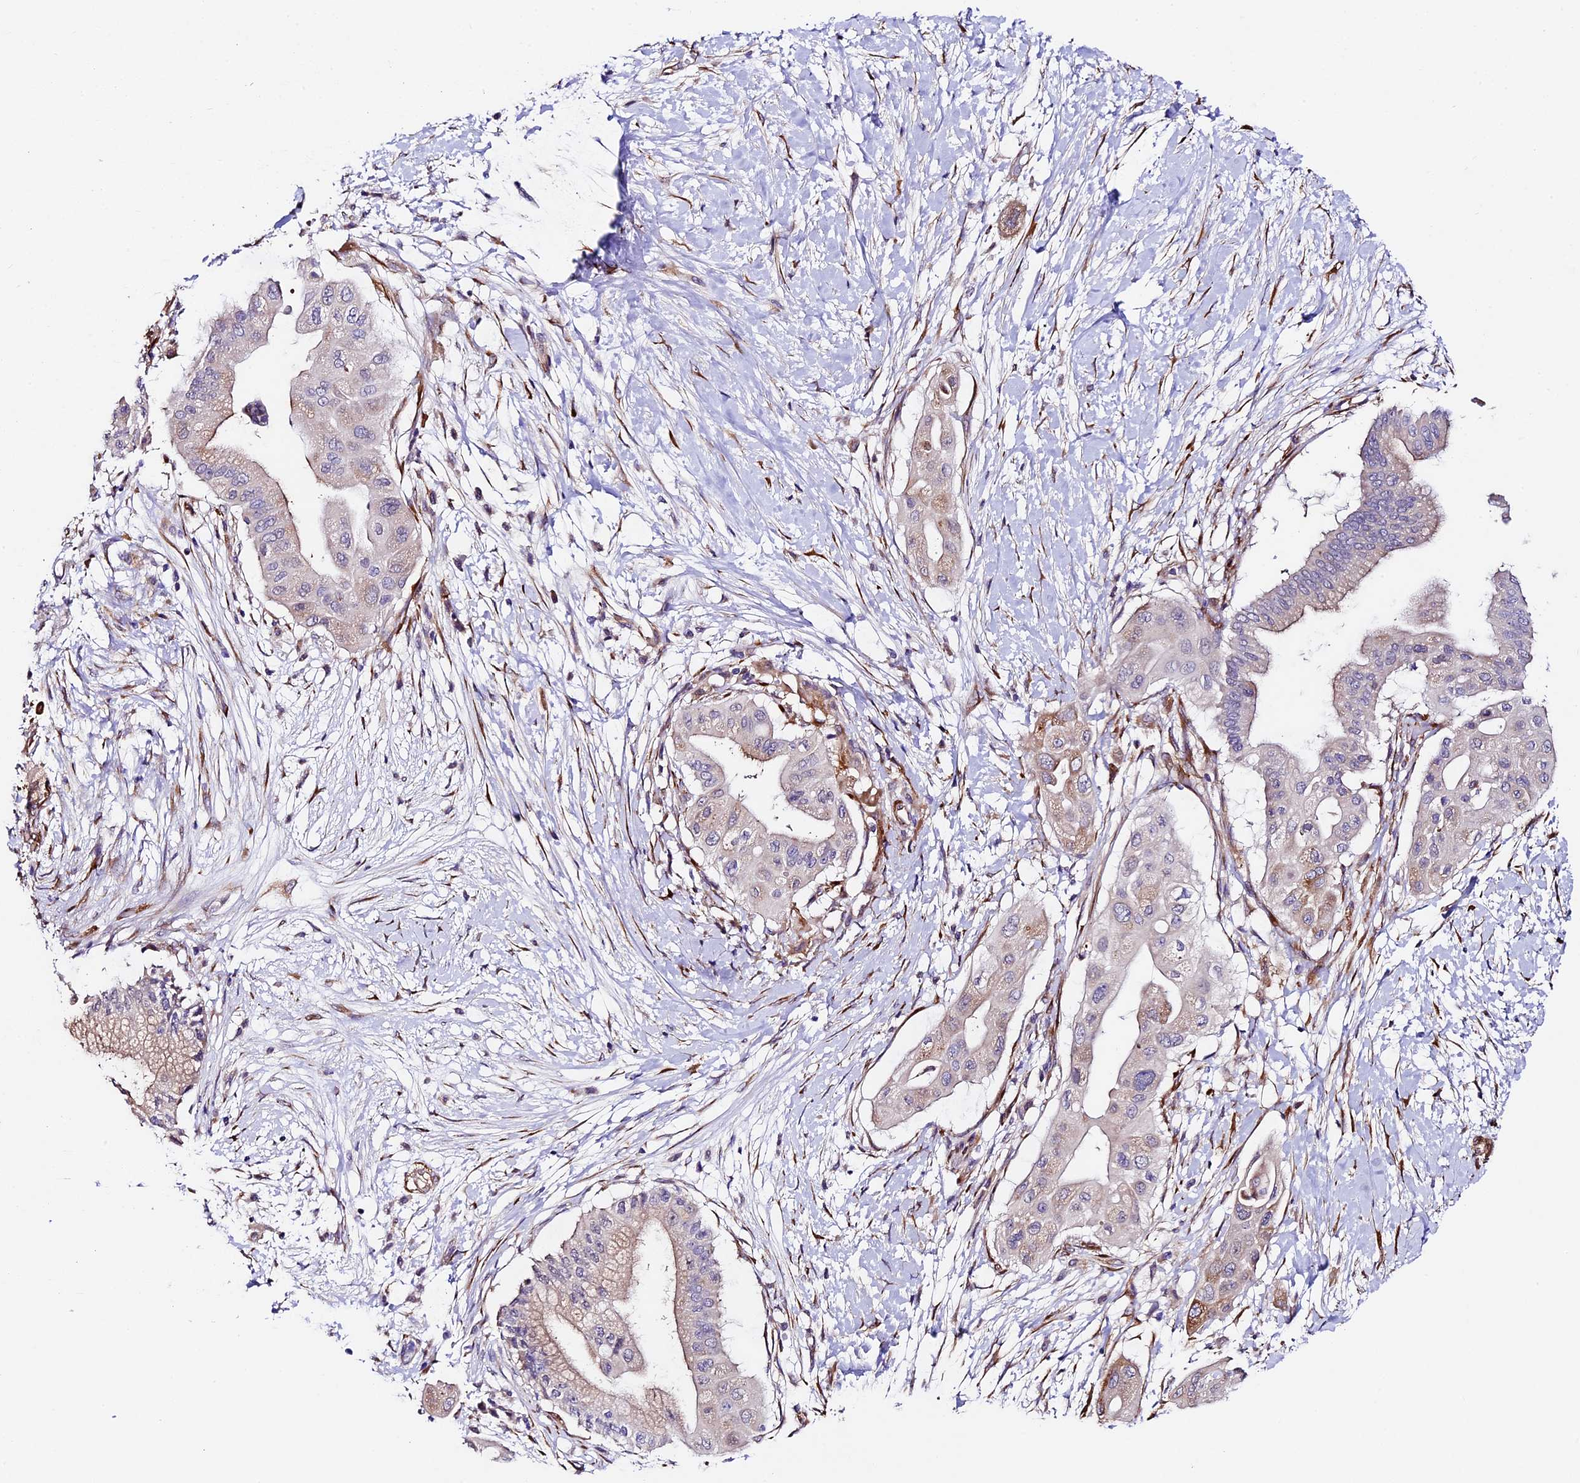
{"staining": {"intensity": "negative", "quantity": "none", "location": "none"}, "tissue": "pancreatic cancer", "cell_type": "Tumor cells", "image_type": "cancer", "snomed": [{"axis": "morphology", "description": "Adenocarcinoma, NOS"}, {"axis": "topography", "description": "Pancreas"}], "caption": "IHC micrograph of neoplastic tissue: human pancreatic cancer stained with DAB (3,3'-diaminobenzidine) reveals no significant protein staining in tumor cells.", "gene": "LSM7", "patient": {"sex": "male", "age": 68}}